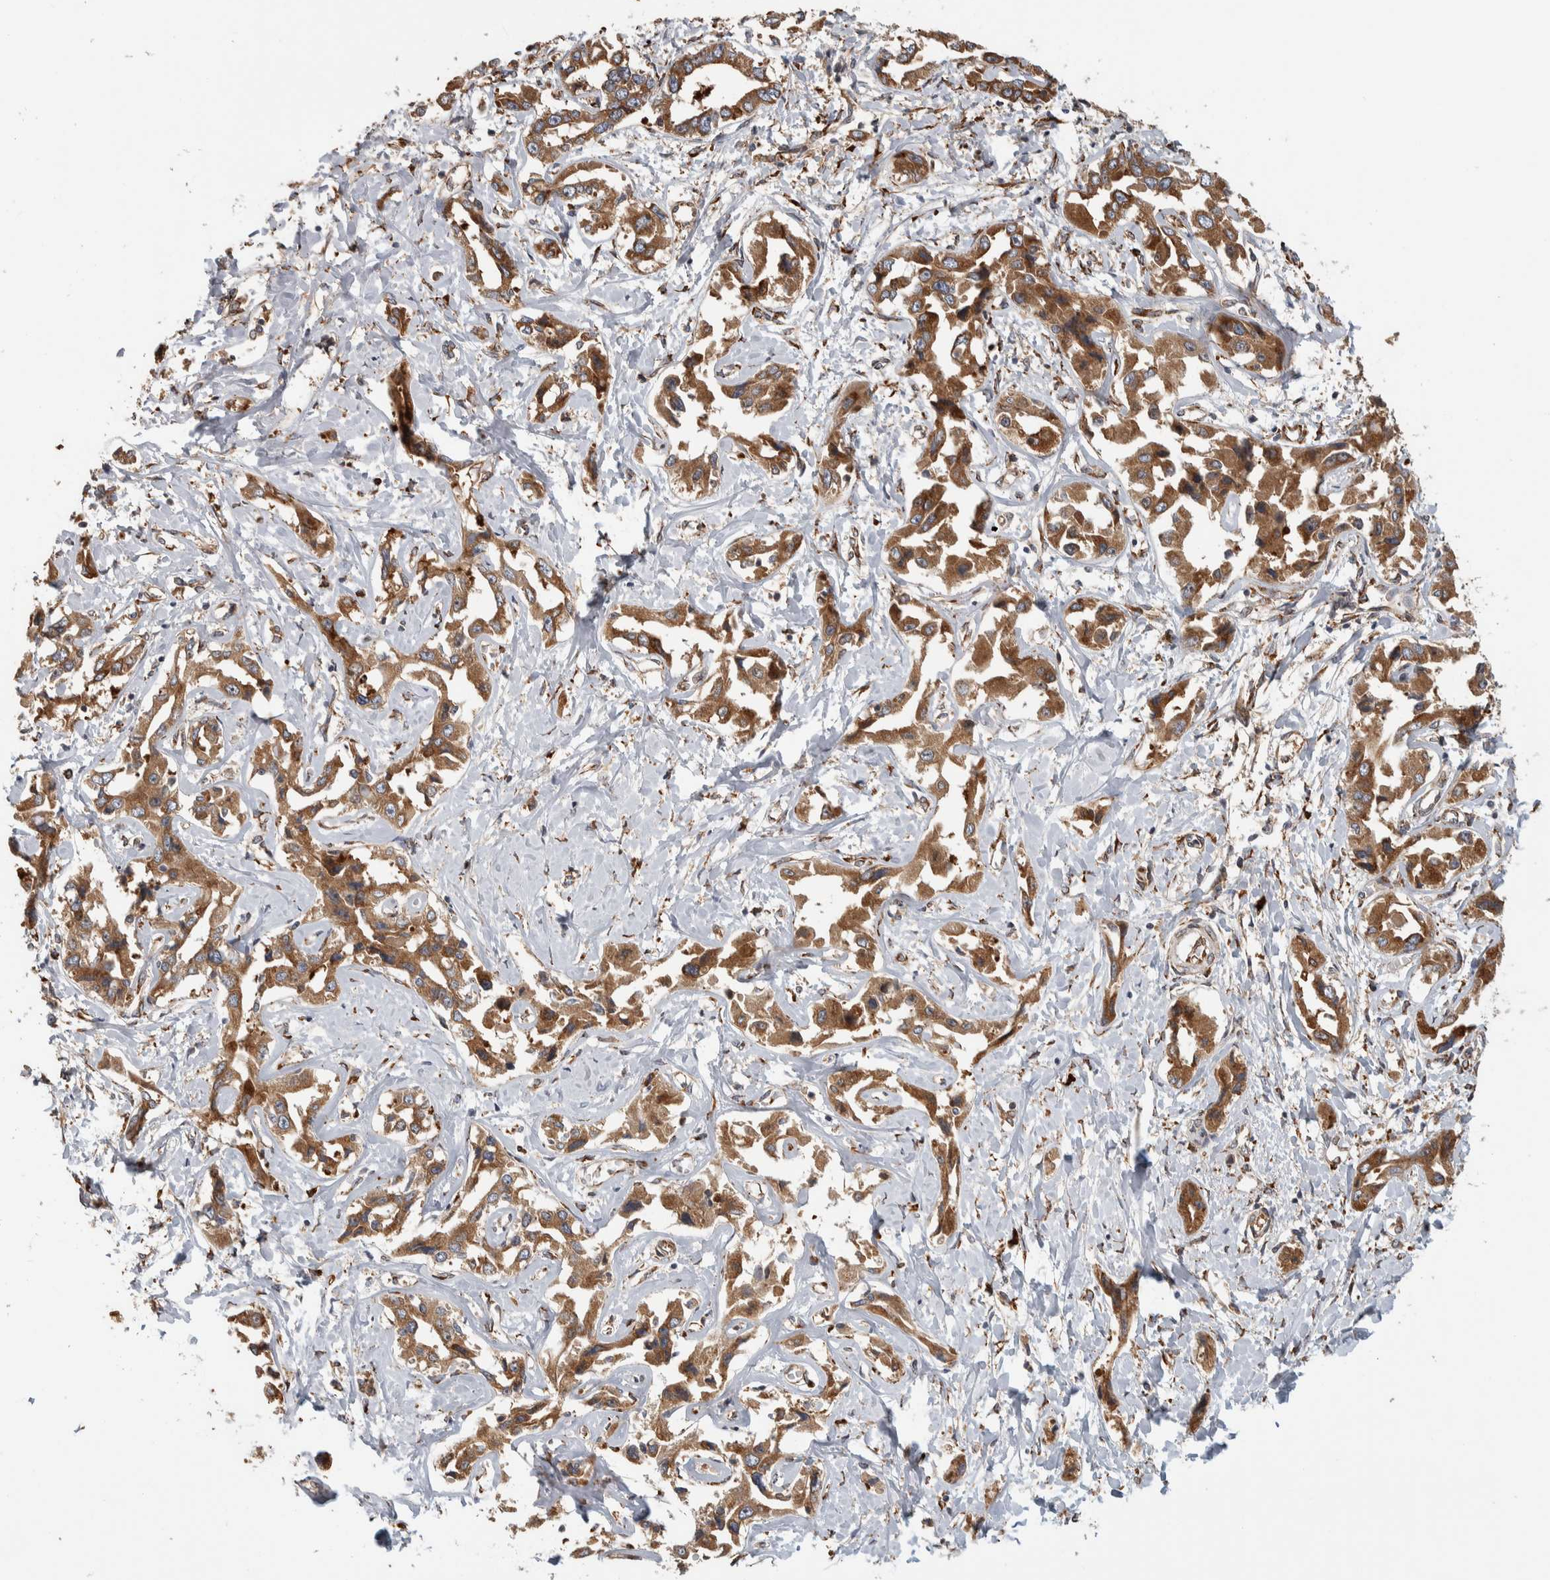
{"staining": {"intensity": "moderate", "quantity": ">75%", "location": "cytoplasmic/membranous"}, "tissue": "liver cancer", "cell_type": "Tumor cells", "image_type": "cancer", "snomed": [{"axis": "morphology", "description": "Cholangiocarcinoma"}, {"axis": "topography", "description": "Liver"}], "caption": "The histopathology image shows a brown stain indicating the presence of a protein in the cytoplasmic/membranous of tumor cells in liver cholangiocarcinoma. Using DAB (brown) and hematoxylin (blue) stains, captured at high magnification using brightfield microscopy.", "gene": "EIF3H", "patient": {"sex": "male", "age": 59}}